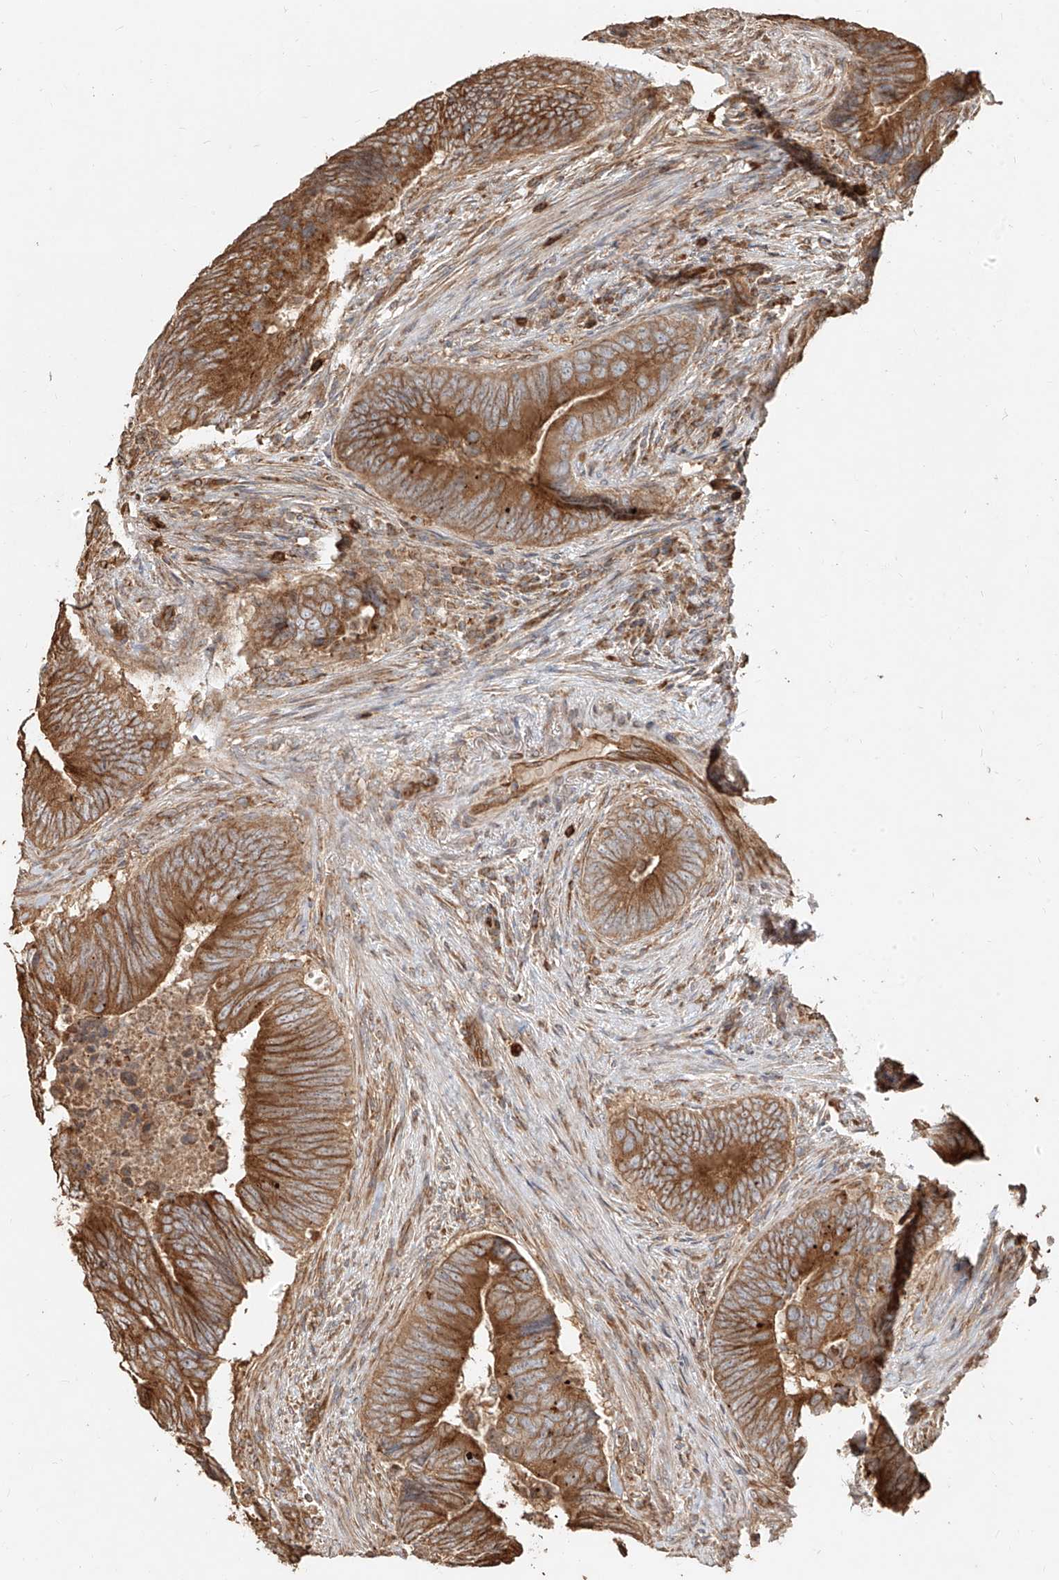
{"staining": {"intensity": "moderate", "quantity": ">75%", "location": "cytoplasmic/membranous"}, "tissue": "colorectal cancer", "cell_type": "Tumor cells", "image_type": "cancer", "snomed": [{"axis": "morphology", "description": "Normal tissue, NOS"}, {"axis": "morphology", "description": "Adenocarcinoma, NOS"}, {"axis": "topography", "description": "Colon"}], "caption": "Colorectal adenocarcinoma stained with immunohistochemistry (IHC) reveals moderate cytoplasmic/membranous staining in approximately >75% of tumor cells. Immunohistochemistry (ihc) stains the protein in brown and the nuclei are stained blue.", "gene": "EFNB1", "patient": {"sex": "male", "age": 56}}